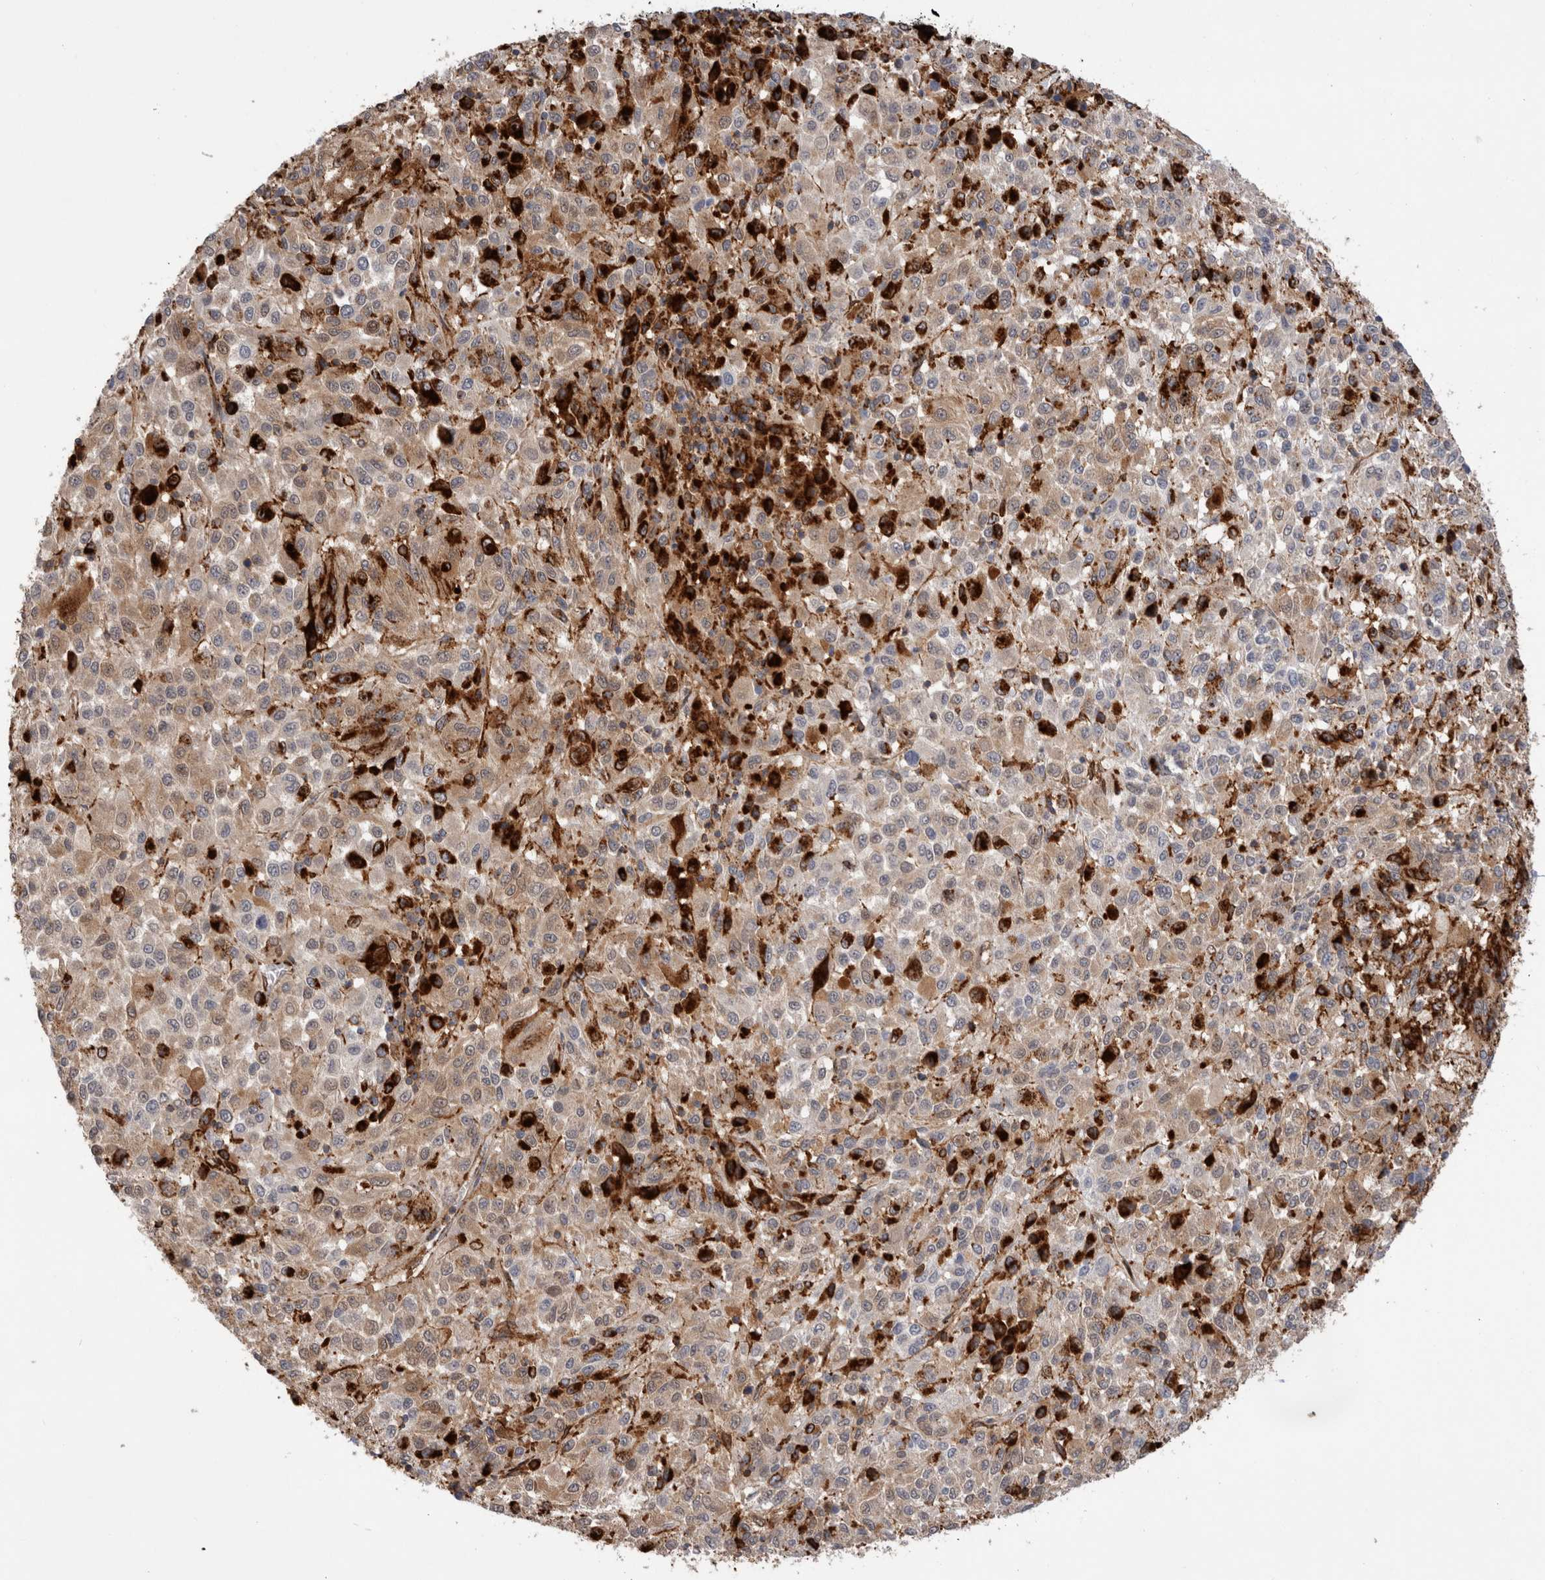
{"staining": {"intensity": "weak", "quantity": "25%-75%", "location": "cytoplasmic/membranous"}, "tissue": "melanoma", "cell_type": "Tumor cells", "image_type": "cancer", "snomed": [{"axis": "morphology", "description": "Malignant melanoma, Metastatic site"}, {"axis": "topography", "description": "Lung"}], "caption": "The histopathology image shows a brown stain indicating the presence of a protein in the cytoplasmic/membranous of tumor cells in malignant melanoma (metastatic site).", "gene": "CCDC88B", "patient": {"sex": "male", "age": 64}}